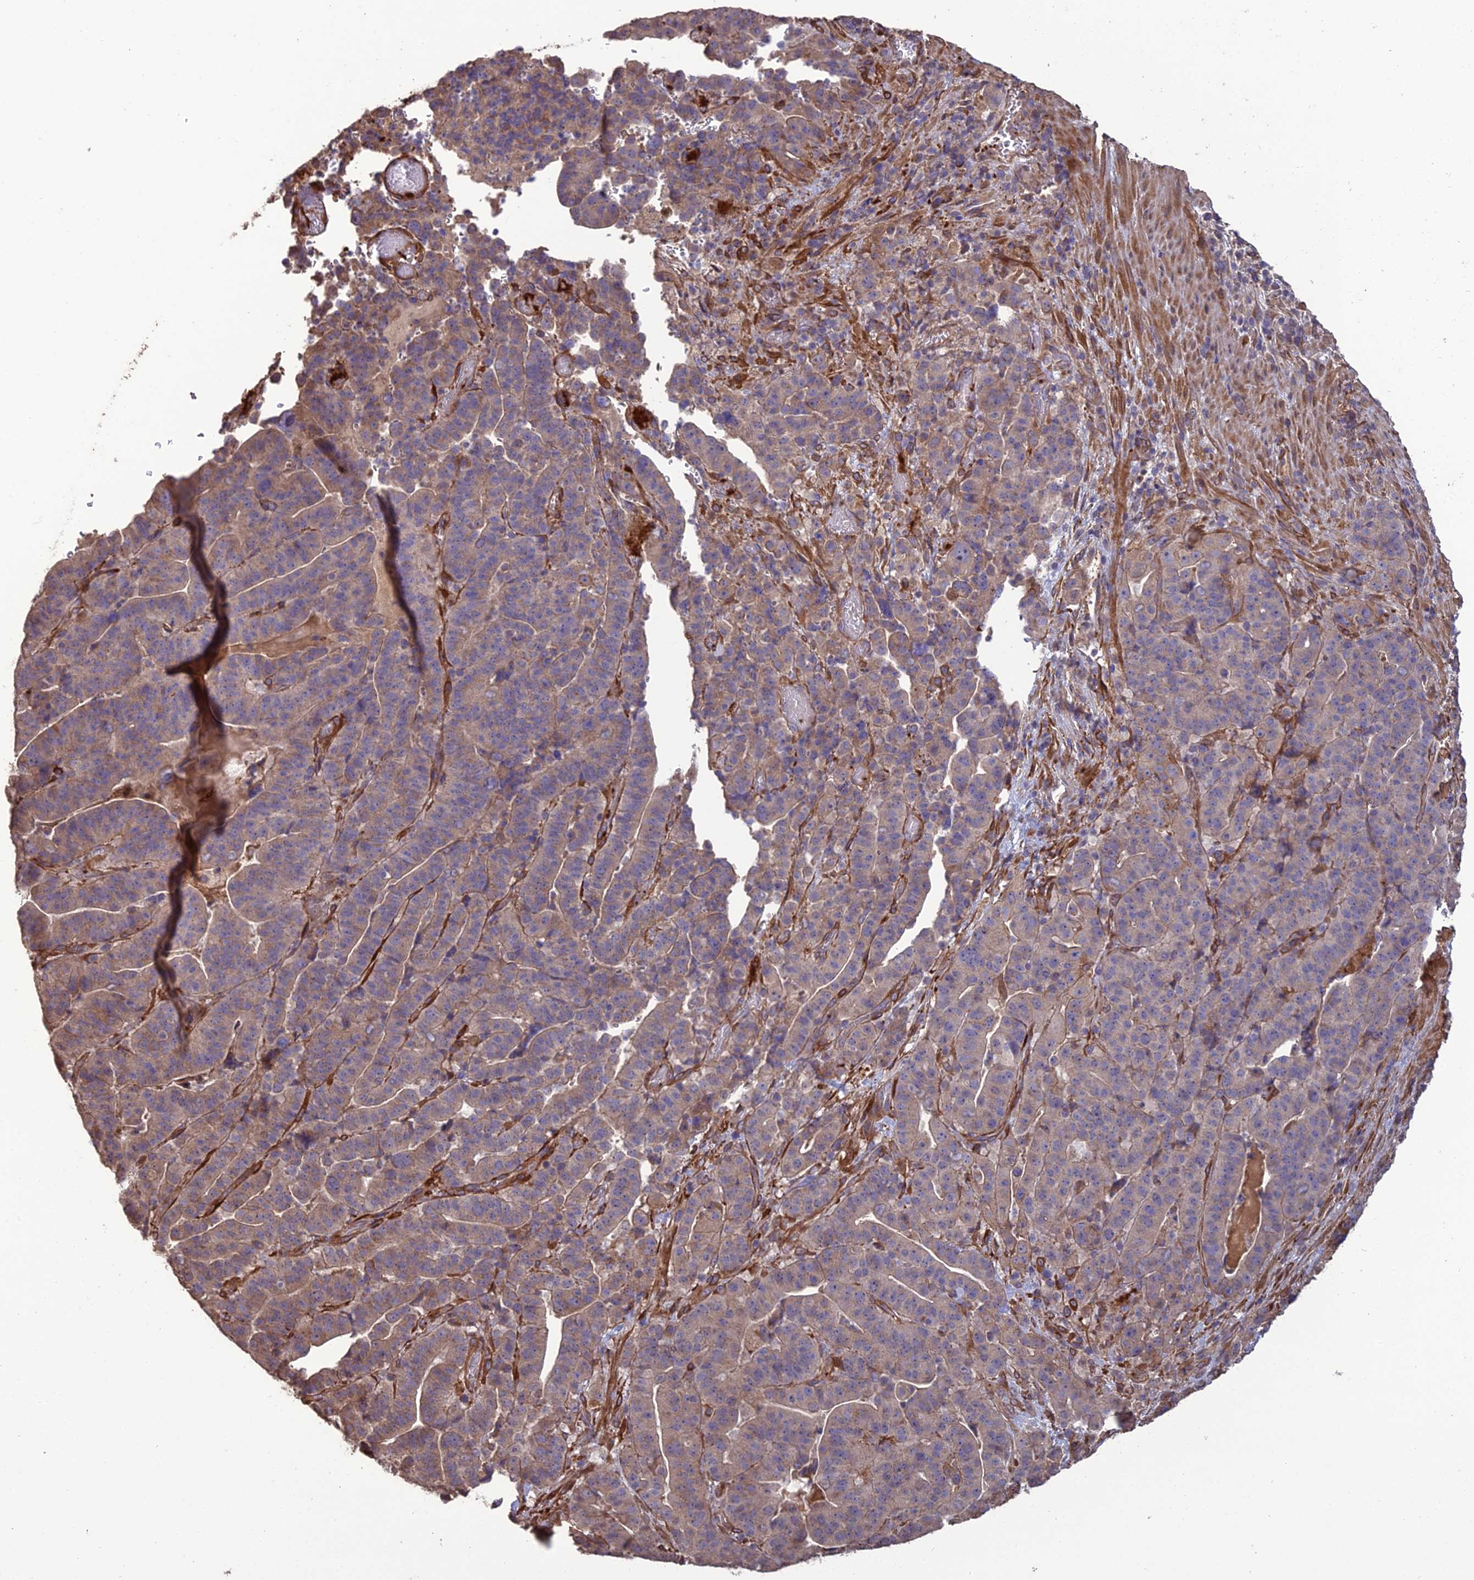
{"staining": {"intensity": "weak", "quantity": "25%-75%", "location": "cytoplasmic/membranous"}, "tissue": "stomach cancer", "cell_type": "Tumor cells", "image_type": "cancer", "snomed": [{"axis": "morphology", "description": "Adenocarcinoma, NOS"}, {"axis": "topography", "description": "Stomach"}], "caption": "The immunohistochemical stain shows weak cytoplasmic/membranous positivity in tumor cells of stomach cancer (adenocarcinoma) tissue. The staining was performed using DAB (3,3'-diaminobenzidine), with brown indicating positive protein expression. Nuclei are stained blue with hematoxylin.", "gene": "ATP6V0A2", "patient": {"sex": "male", "age": 48}}